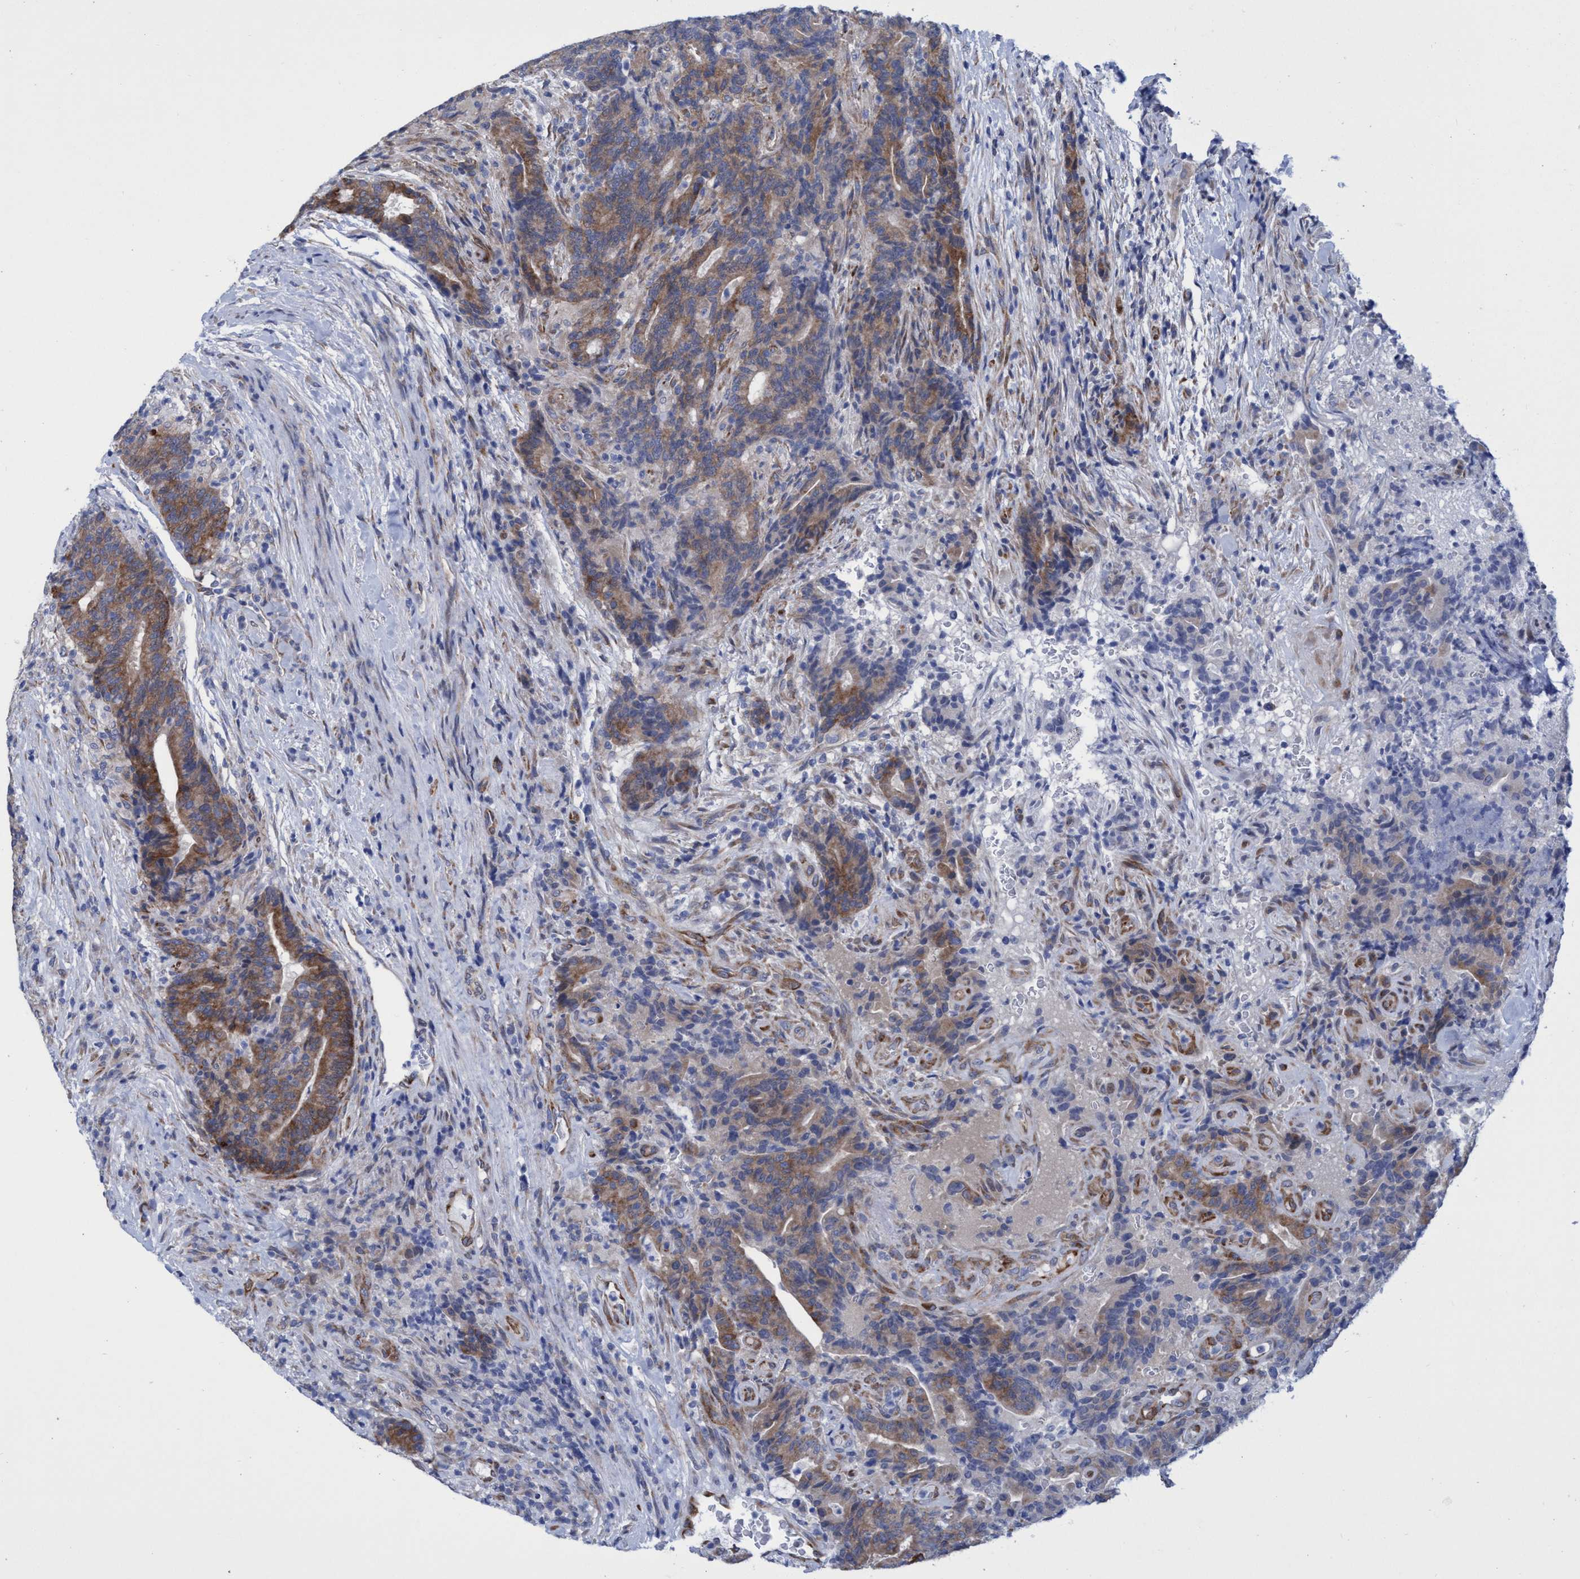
{"staining": {"intensity": "moderate", "quantity": ">75%", "location": "cytoplasmic/membranous"}, "tissue": "colorectal cancer", "cell_type": "Tumor cells", "image_type": "cancer", "snomed": [{"axis": "morphology", "description": "Normal tissue, NOS"}, {"axis": "morphology", "description": "Adenocarcinoma, NOS"}, {"axis": "topography", "description": "Colon"}], "caption": "High-magnification brightfield microscopy of colorectal adenocarcinoma stained with DAB (brown) and counterstained with hematoxylin (blue). tumor cells exhibit moderate cytoplasmic/membranous staining is seen in about>75% of cells.", "gene": "R3HCC1", "patient": {"sex": "female", "age": 75}}